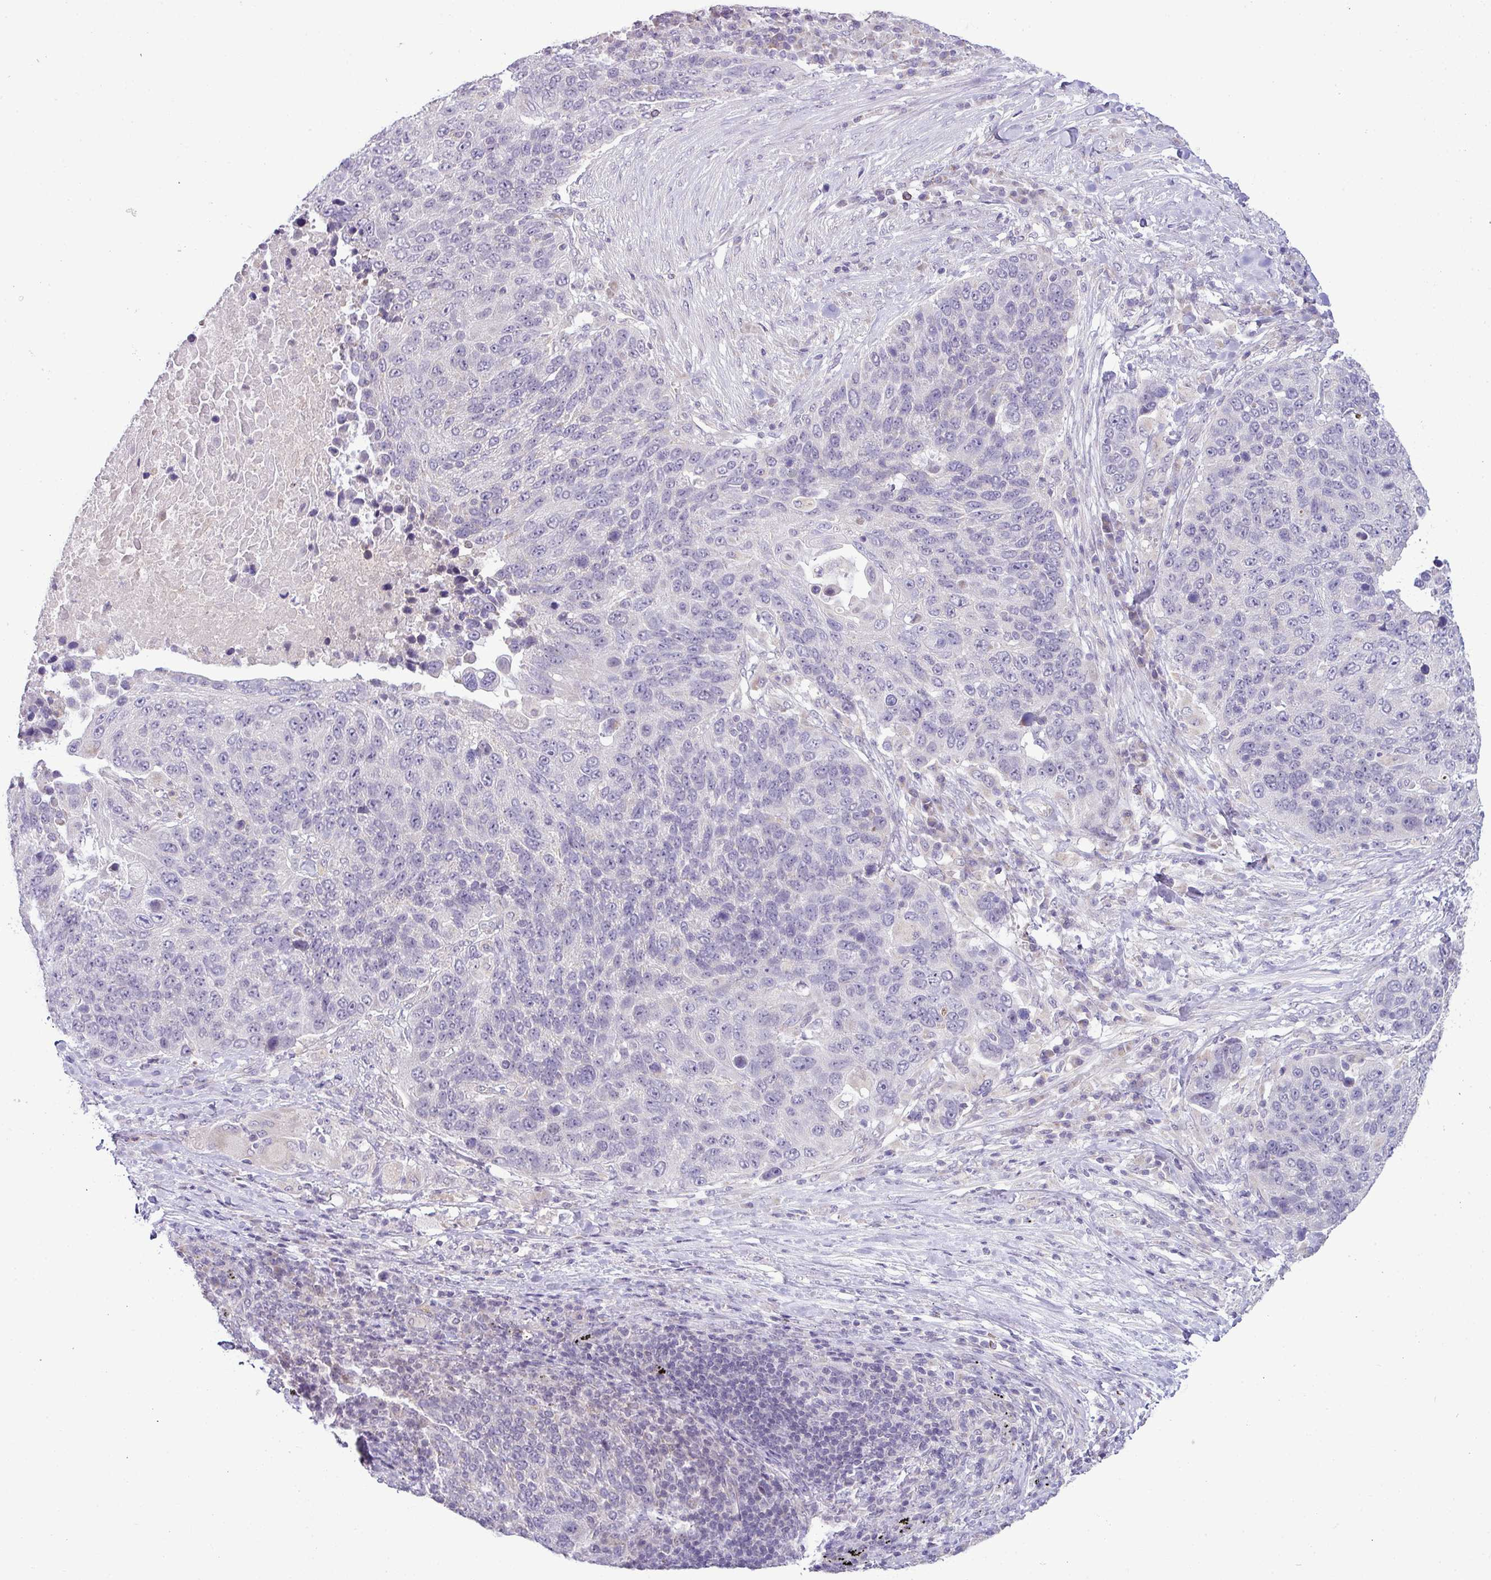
{"staining": {"intensity": "negative", "quantity": "none", "location": "none"}, "tissue": "lung cancer", "cell_type": "Tumor cells", "image_type": "cancer", "snomed": [{"axis": "morphology", "description": "Normal tissue, NOS"}, {"axis": "morphology", "description": "Squamous cell carcinoma, NOS"}, {"axis": "topography", "description": "Lymph node"}, {"axis": "topography", "description": "Lung"}], "caption": "High magnification brightfield microscopy of lung cancer (squamous cell carcinoma) stained with DAB (brown) and counterstained with hematoxylin (blue): tumor cells show no significant staining. (DAB (3,3'-diaminobenzidine) immunohistochemistry with hematoxylin counter stain).", "gene": "HBEGF", "patient": {"sex": "male", "age": 66}}